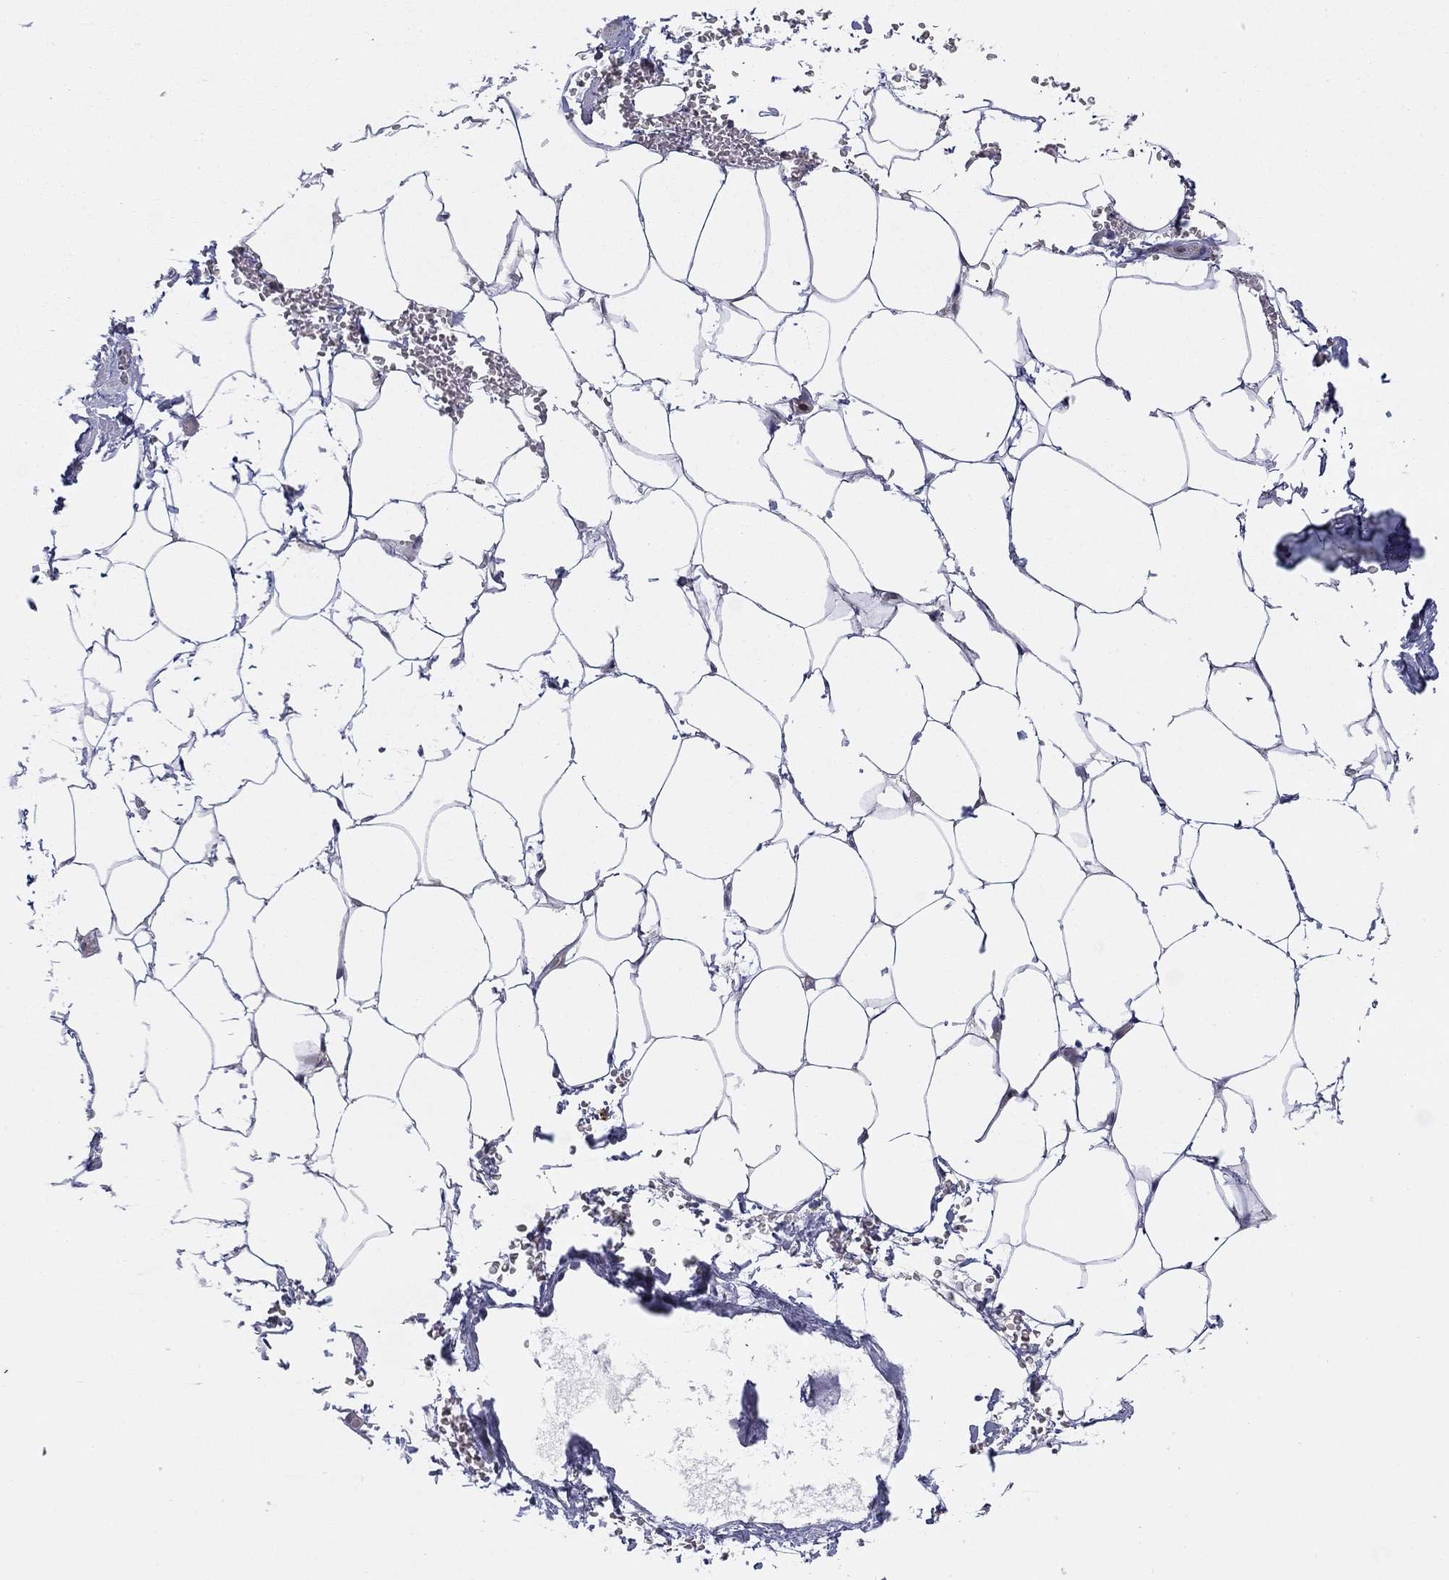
{"staining": {"intensity": "negative", "quantity": "none", "location": "none"}, "tissue": "adipose tissue", "cell_type": "Adipocytes", "image_type": "normal", "snomed": [{"axis": "morphology", "description": "Normal tissue, NOS"}, {"axis": "topography", "description": "Soft tissue"}, {"axis": "topography", "description": "Adipose tissue"}, {"axis": "topography", "description": "Vascular tissue"}, {"axis": "topography", "description": "Peripheral nerve tissue"}], "caption": "An image of adipose tissue stained for a protein reveals no brown staining in adipocytes.", "gene": "TTC21B", "patient": {"sex": "male", "age": 68}}